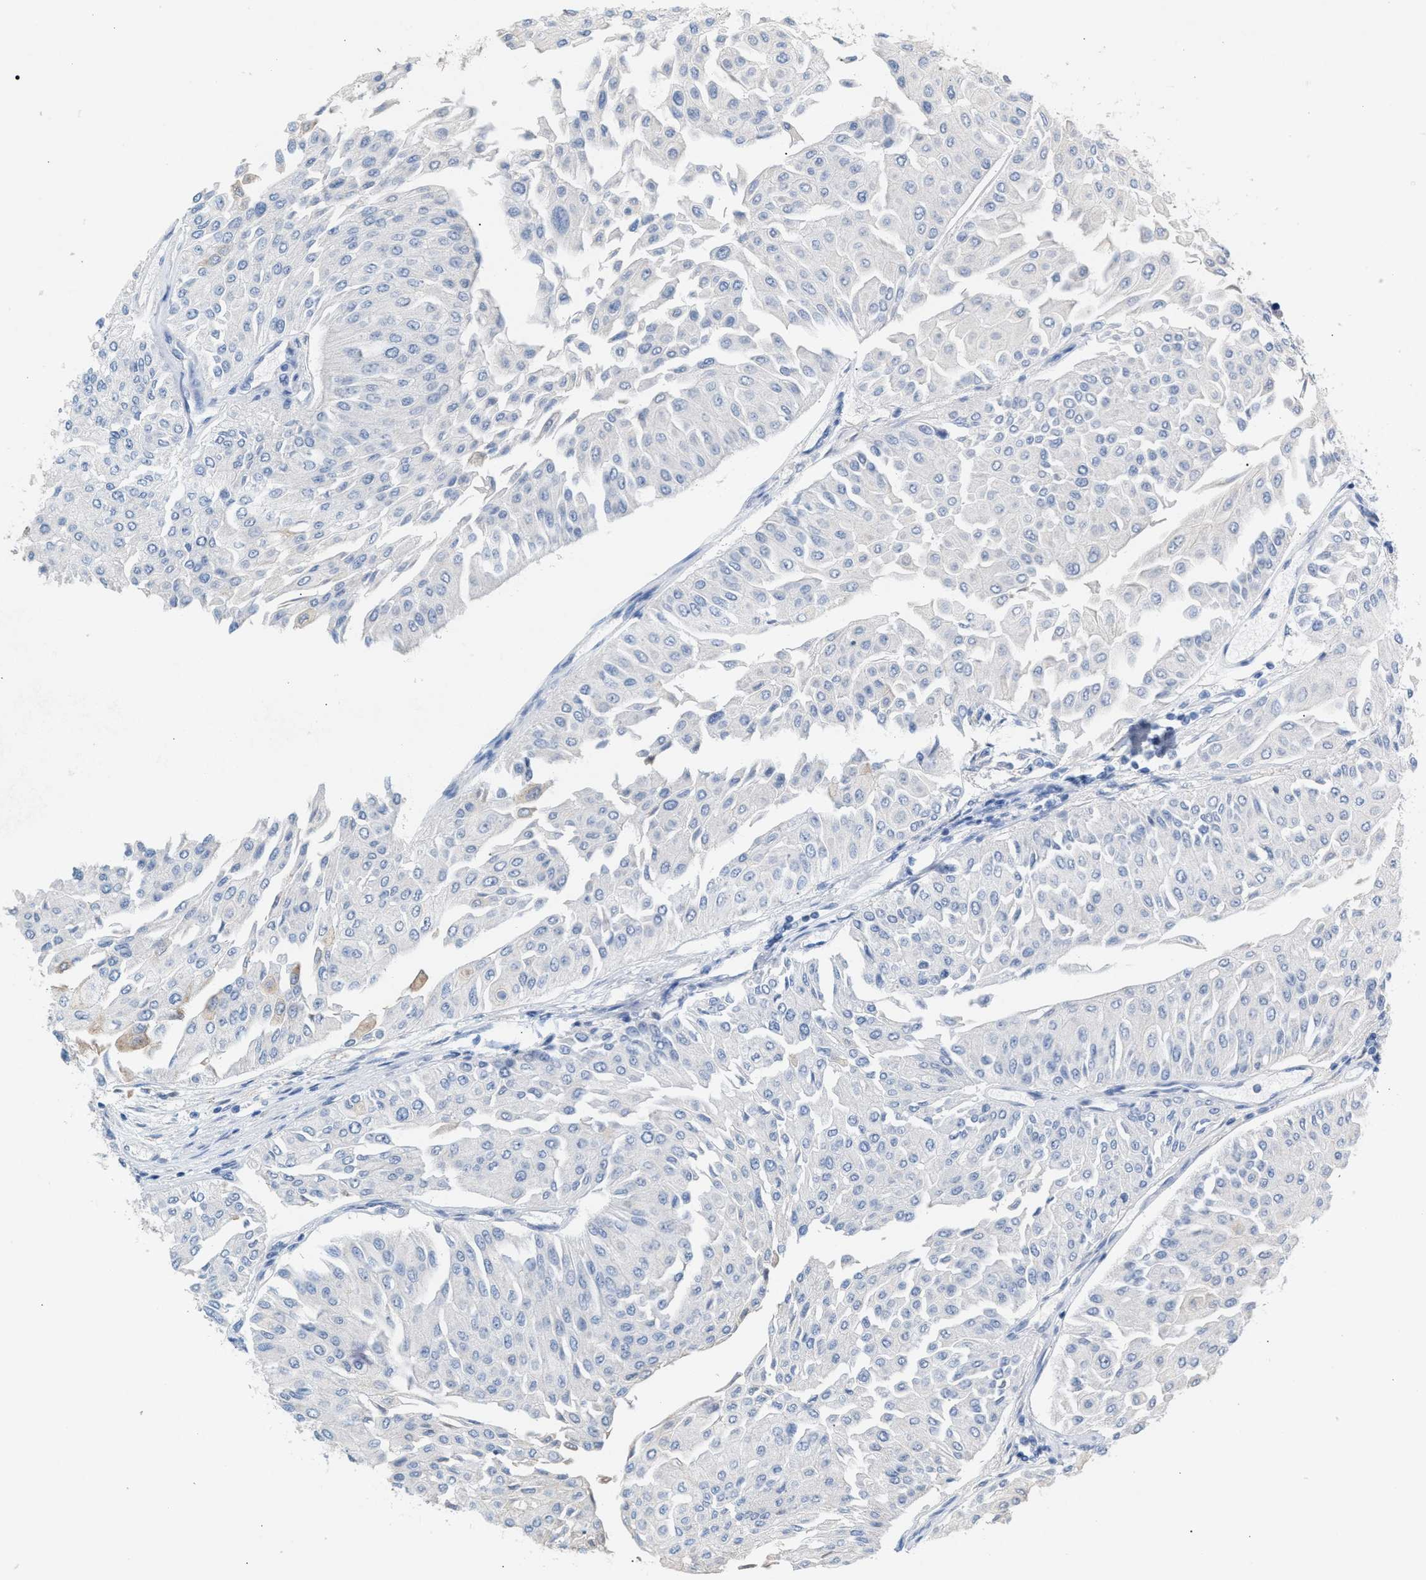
{"staining": {"intensity": "negative", "quantity": "none", "location": "none"}, "tissue": "urothelial cancer", "cell_type": "Tumor cells", "image_type": "cancer", "snomed": [{"axis": "morphology", "description": "Urothelial carcinoma, Low grade"}, {"axis": "topography", "description": "Urinary bladder"}], "caption": "Immunohistochemistry (IHC) of urothelial carcinoma (low-grade) shows no staining in tumor cells. Nuclei are stained in blue.", "gene": "APOH", "patient": {"sex": "male", "age": 67}}